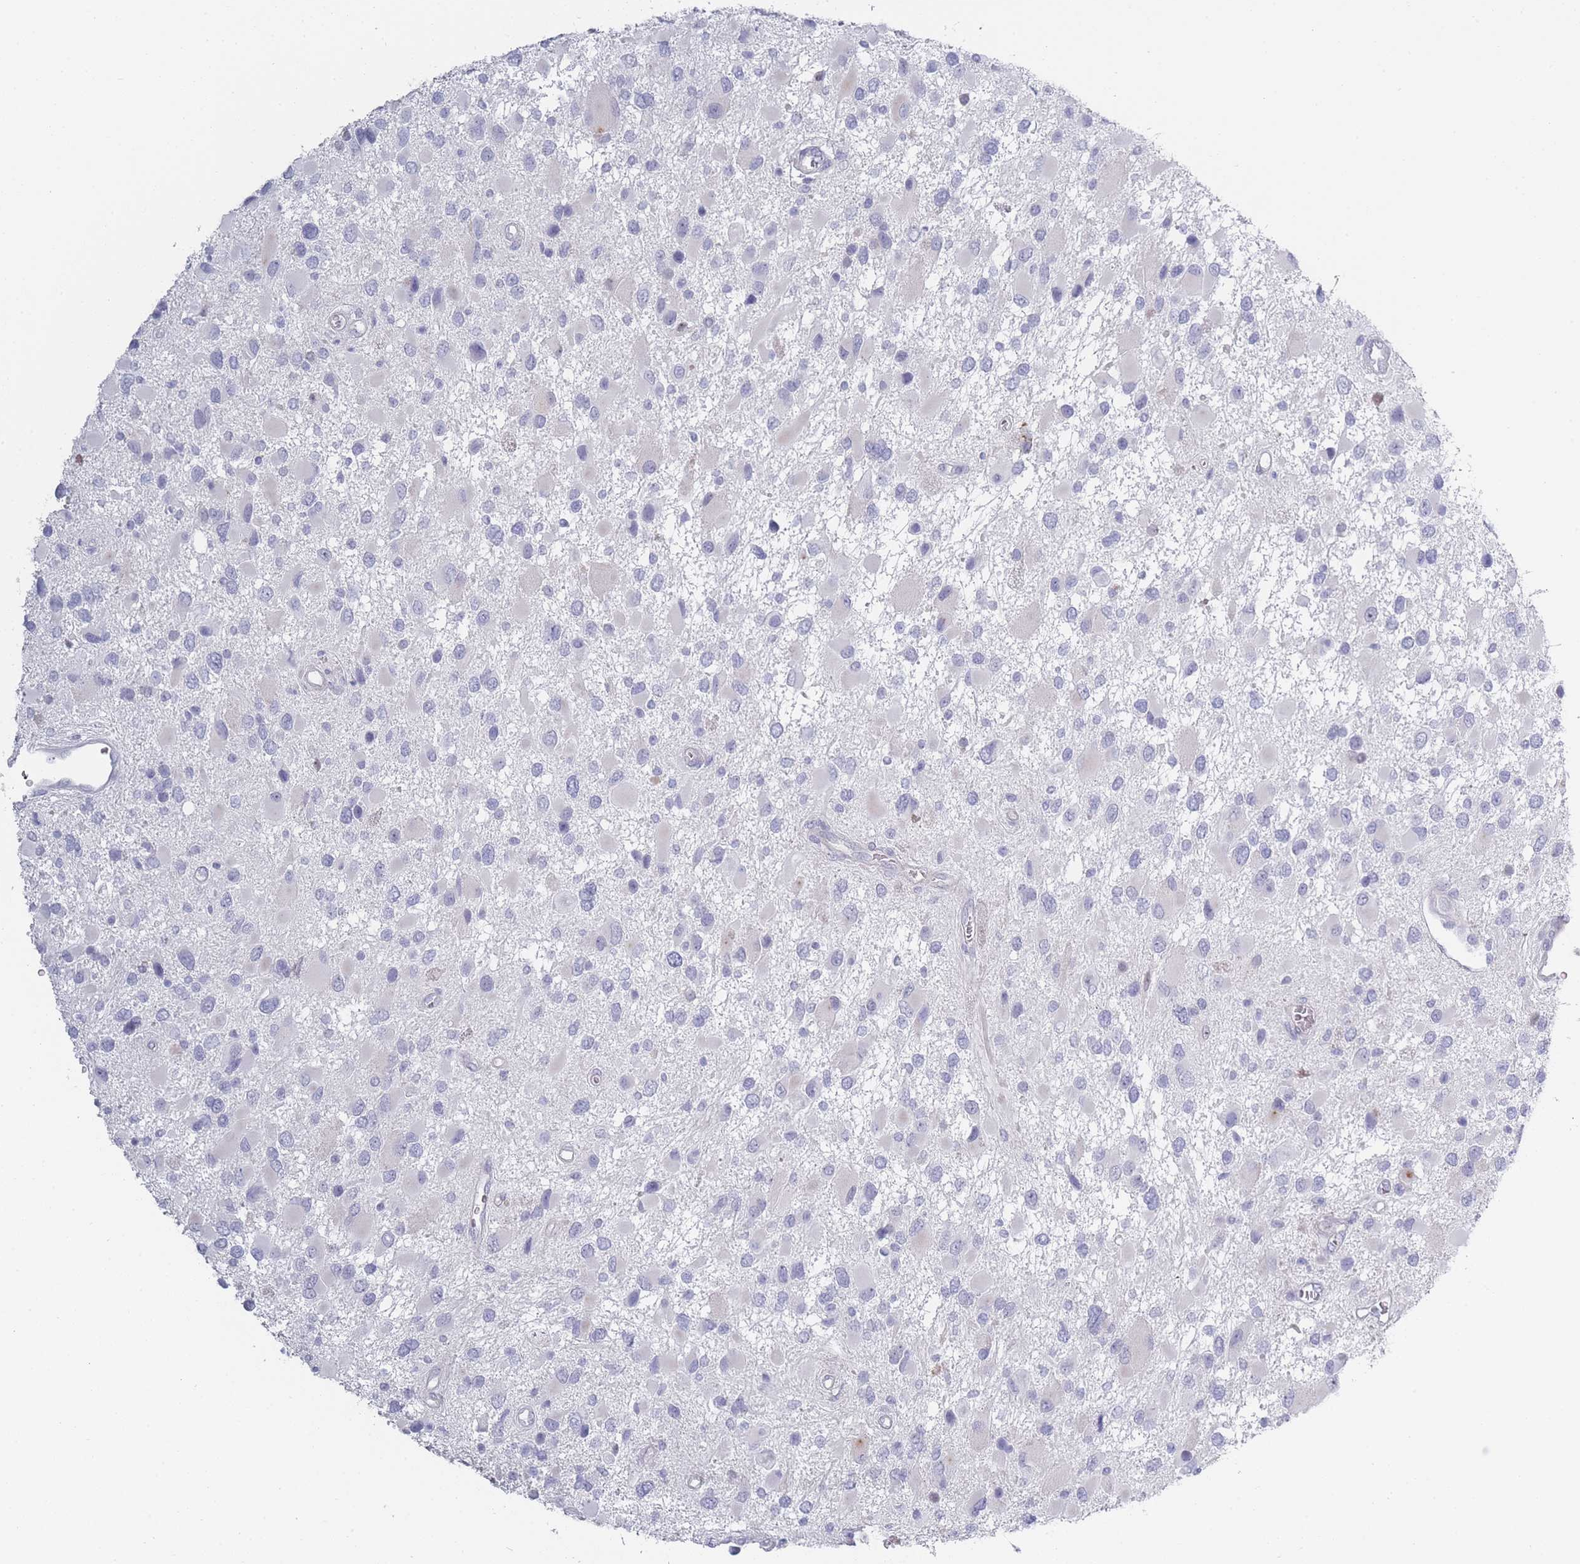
{"staining": {"intensity": "negative", "quantity": "none", "location": "none"}, "tissue": "glioma", "cell_type": "Tumor cells", "image_type": "cancer", "snomed": [{"axis": "morphology", "description": "Glioma, malignant, High grade"}, {"axis": "topography", "description": "Brain"}], "caption": "This is a micrograph of immunohistochemistry (IHC) staining of glioma, which shows no positivity in tumor cells.", "gene": "ROS1", "patient": {"sex": "male", "age": 53}}